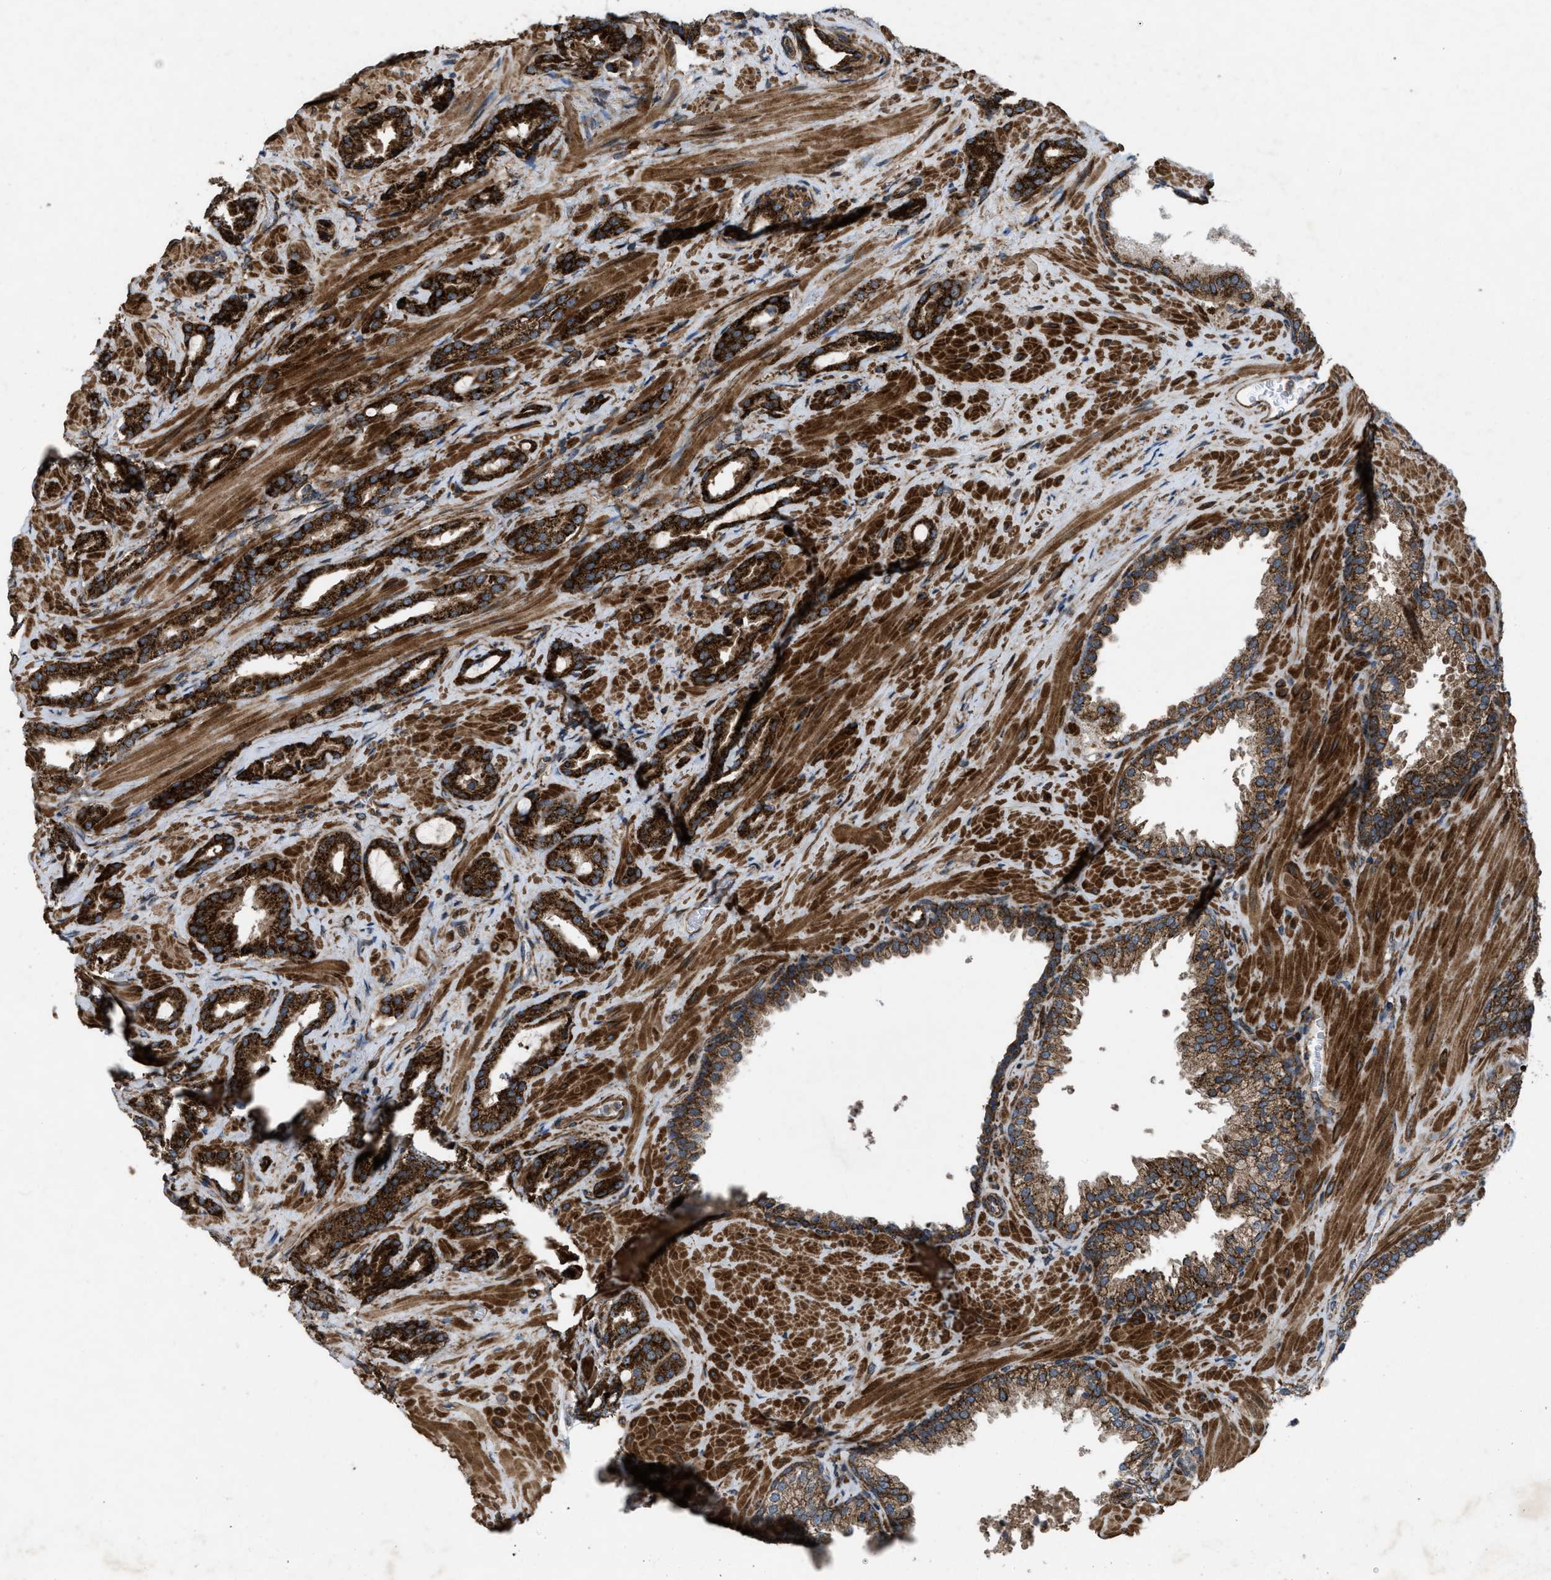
{"staining": {"intensity": "strong", "quantity": ">75%", "location": "cytoplasmic/membranous"}, "tissue": "prostate cancer", "cell_type": "Tumor cells", "image_type": "cancer", "snomed": [{"axis": "morphology", "description": "Adenocarcinoma, High grade"}, {"axis": "topography", "description": "Prostate"}], "caption": "Immunohistochemistry histopathology image of neoplastic tissue: prostate cancer stained using IHC reveals high levels of strong protein expression localized specifically in the cytoplasmic/membranous of tumor cells, appearing as a cytoplasmic/membranous brown color.", "gene": "PER3", "patient": {"sex": "male", "age": 64}}